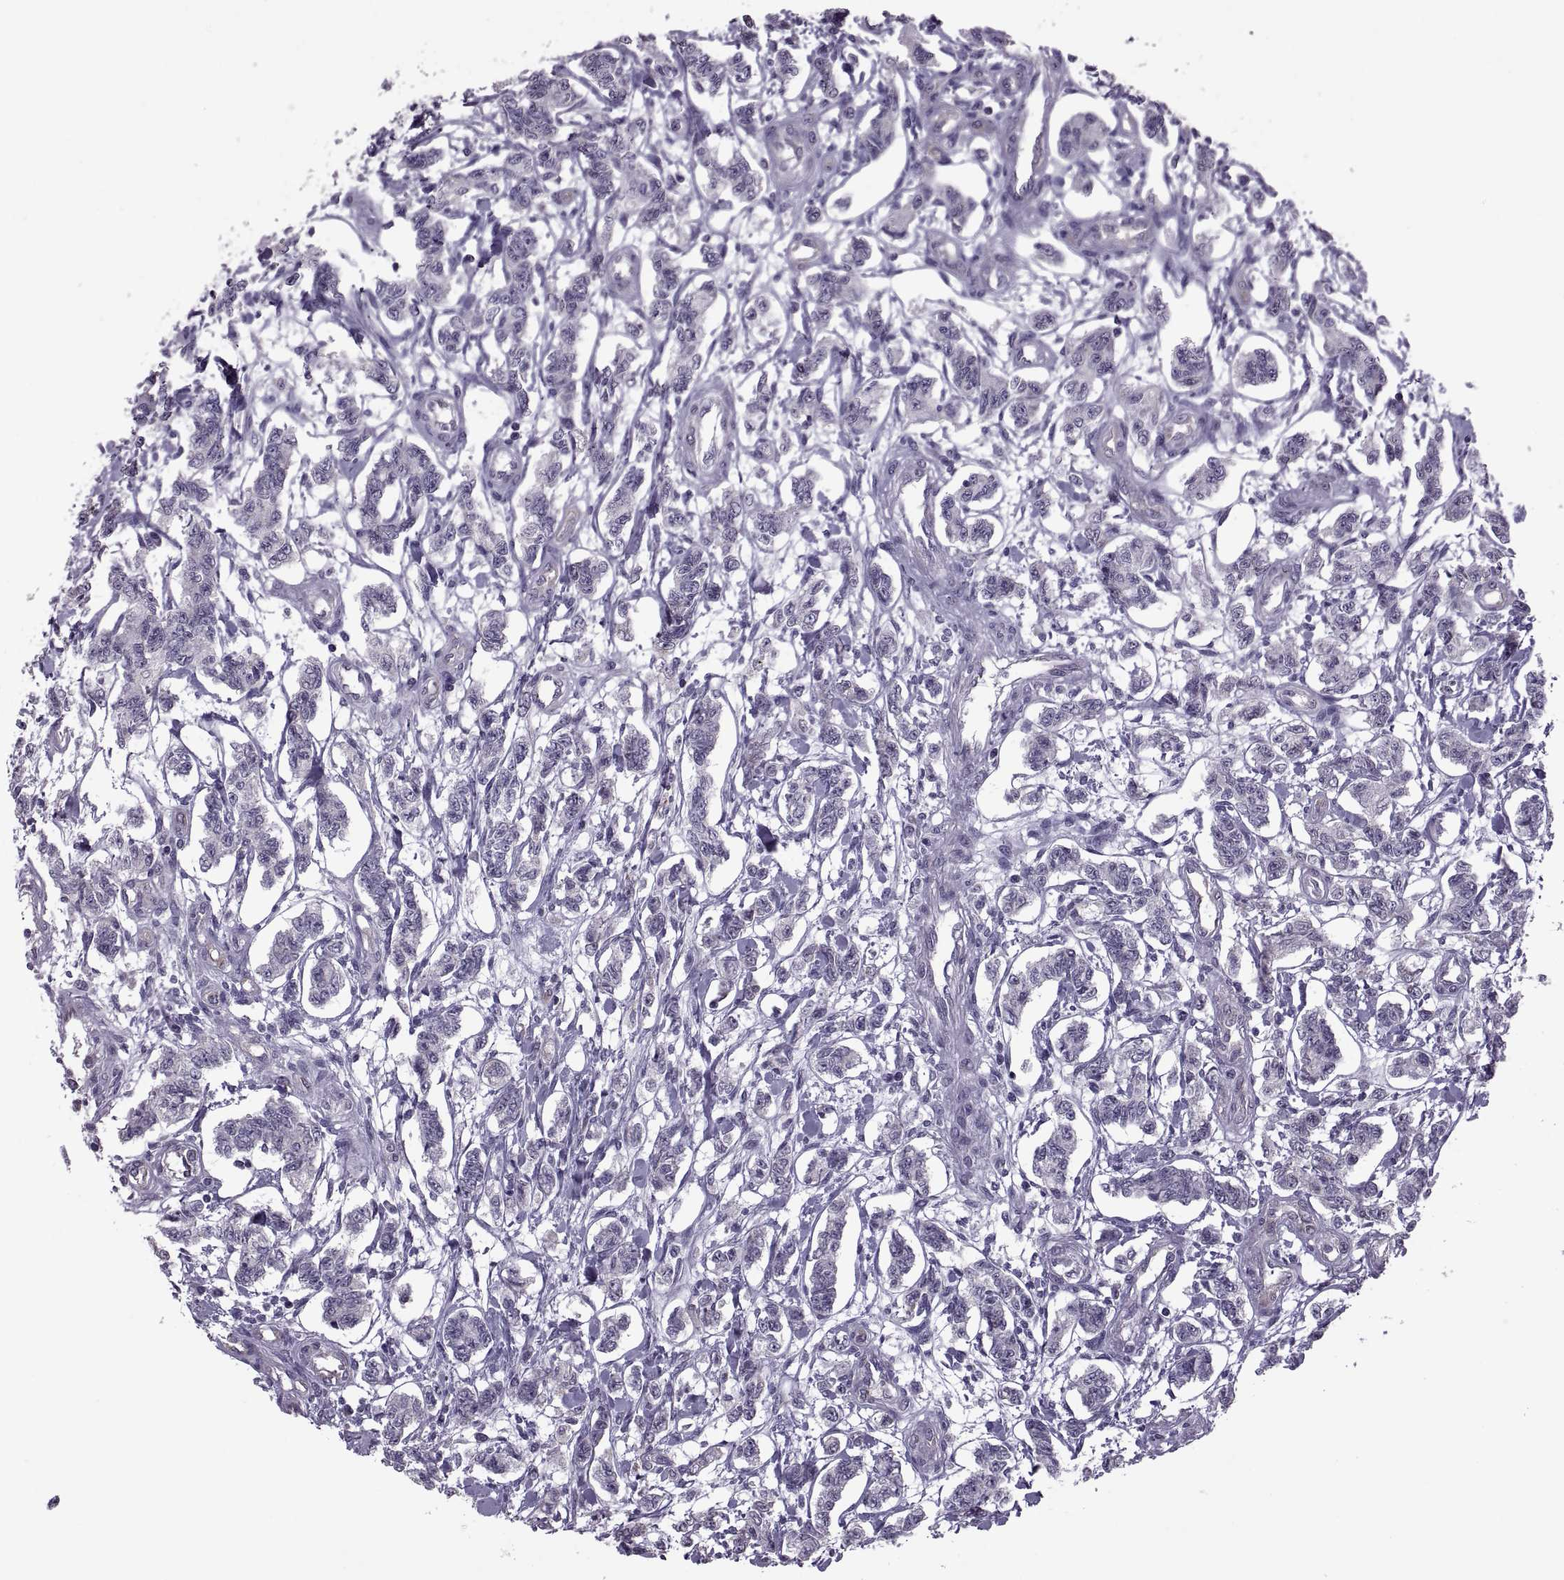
{"staining": {"intensity": "negative", "quantity": "none", "location": "none"}, "tissue": "carcinoid", "cell_type": "Tumor cells", "image_type": "cancer", "snomed": [{"axis": "morphology", "description": "Carcinoid, malignant, NOS"}, {"axis": "topography", "description": "Kidney"}], "caption": "High magnification brightfield microscopy of carcinoid stained with DAB (brown) and counterstained with hematoxylin (blue): tumor cells show no significant staining.", "gene": "PABPC1", "patient": {"sex": "female", "age": 41}}